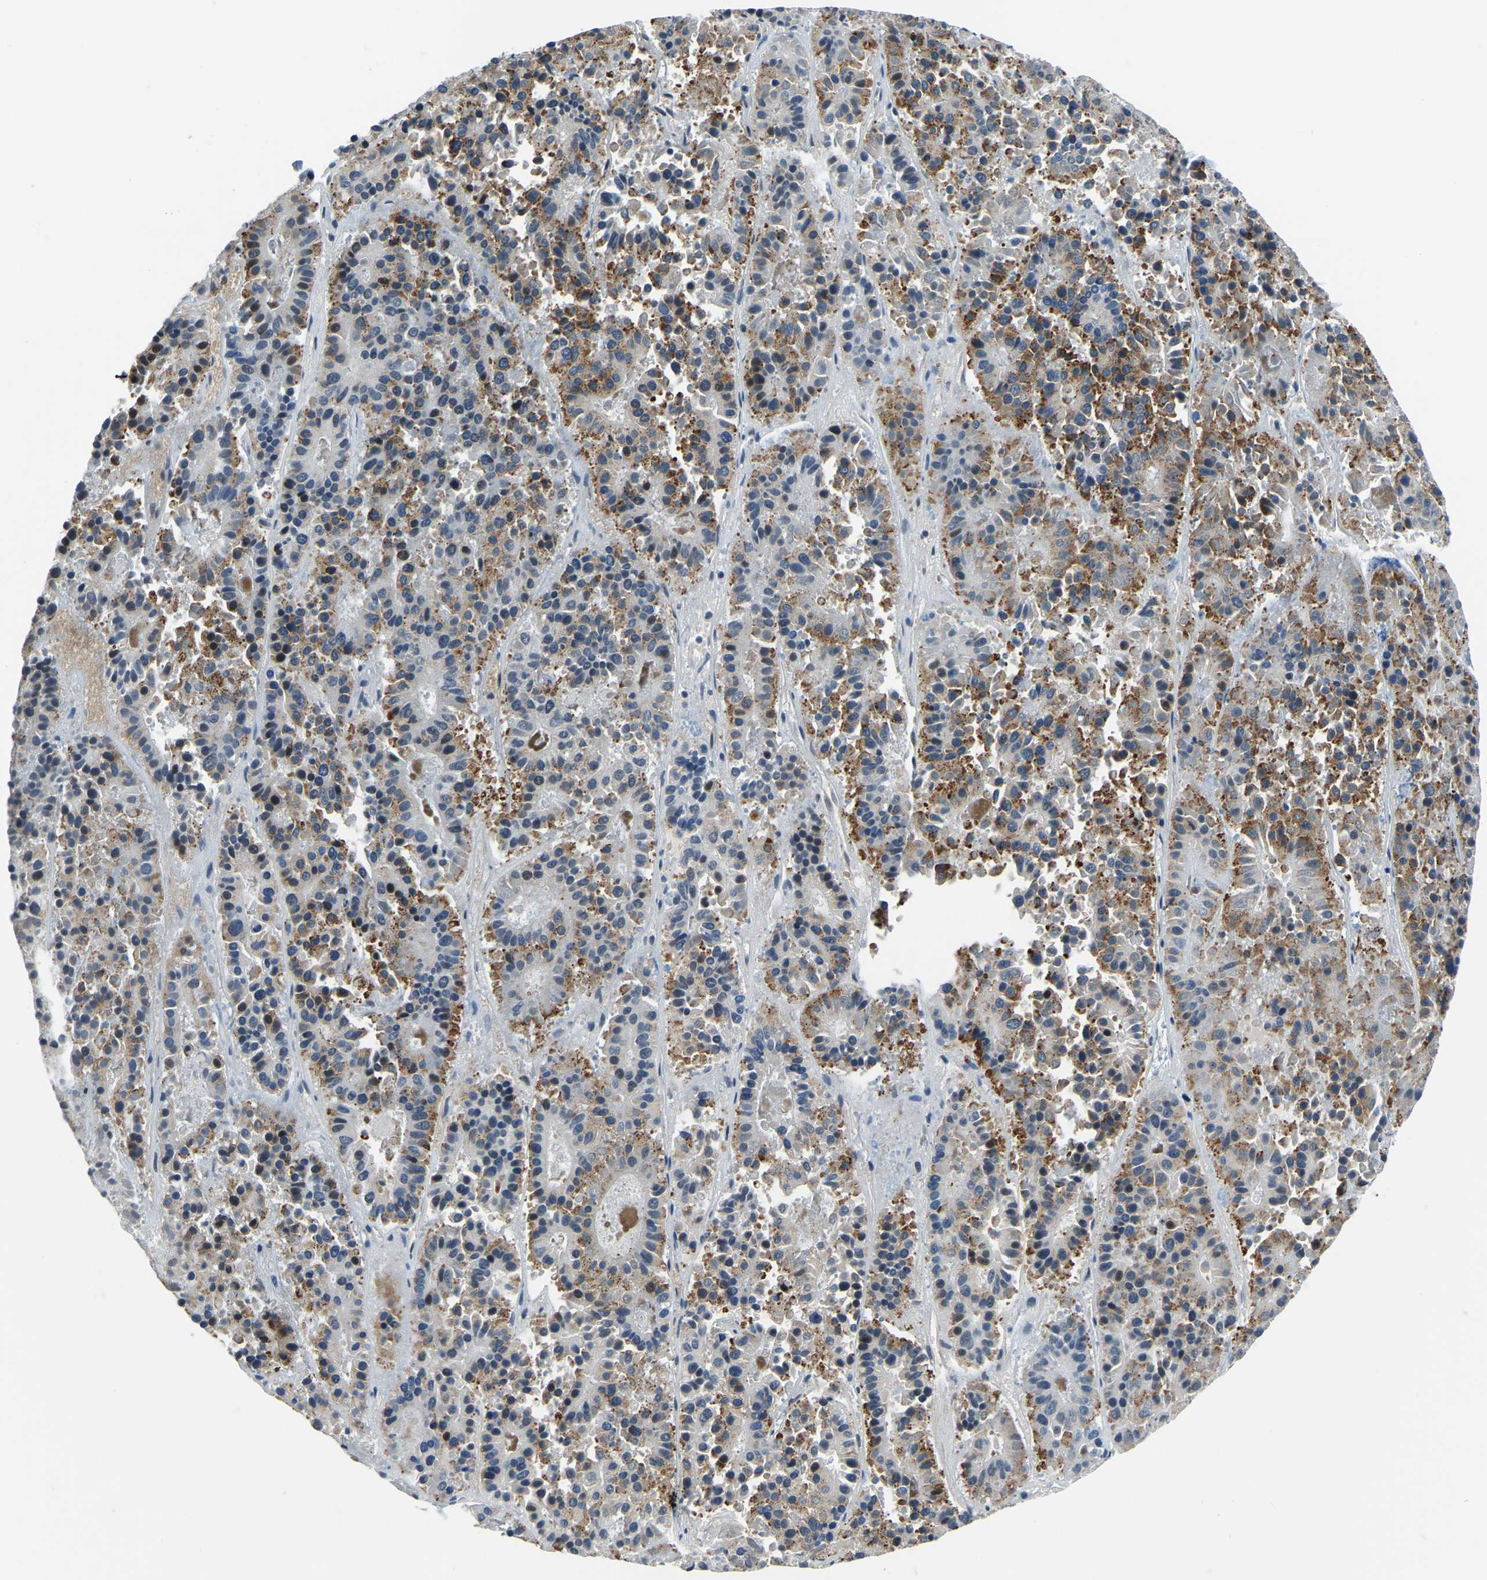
{"staining": {"intensity": "moderate", "quantity": "25%-75%", "location": "cytoplasmic/membranous"}, "tissue": "pancreatic cancer", "cell_type": "Tumor cells", "image_type": "cancer", "snomed": [{"axis": "morphology", "description": "Adenocarcinoma, NOS"}, {"axis": "topography", "description": "Pancreas"}], "caption": "Moderate cytoplasmic/membranous protein expression is appreciated in about 25%-75% of tumor cells in adenocarcinoma (pancreatic).", "gene": "ING2", "patient": {"sex": "male", "age": 50}}